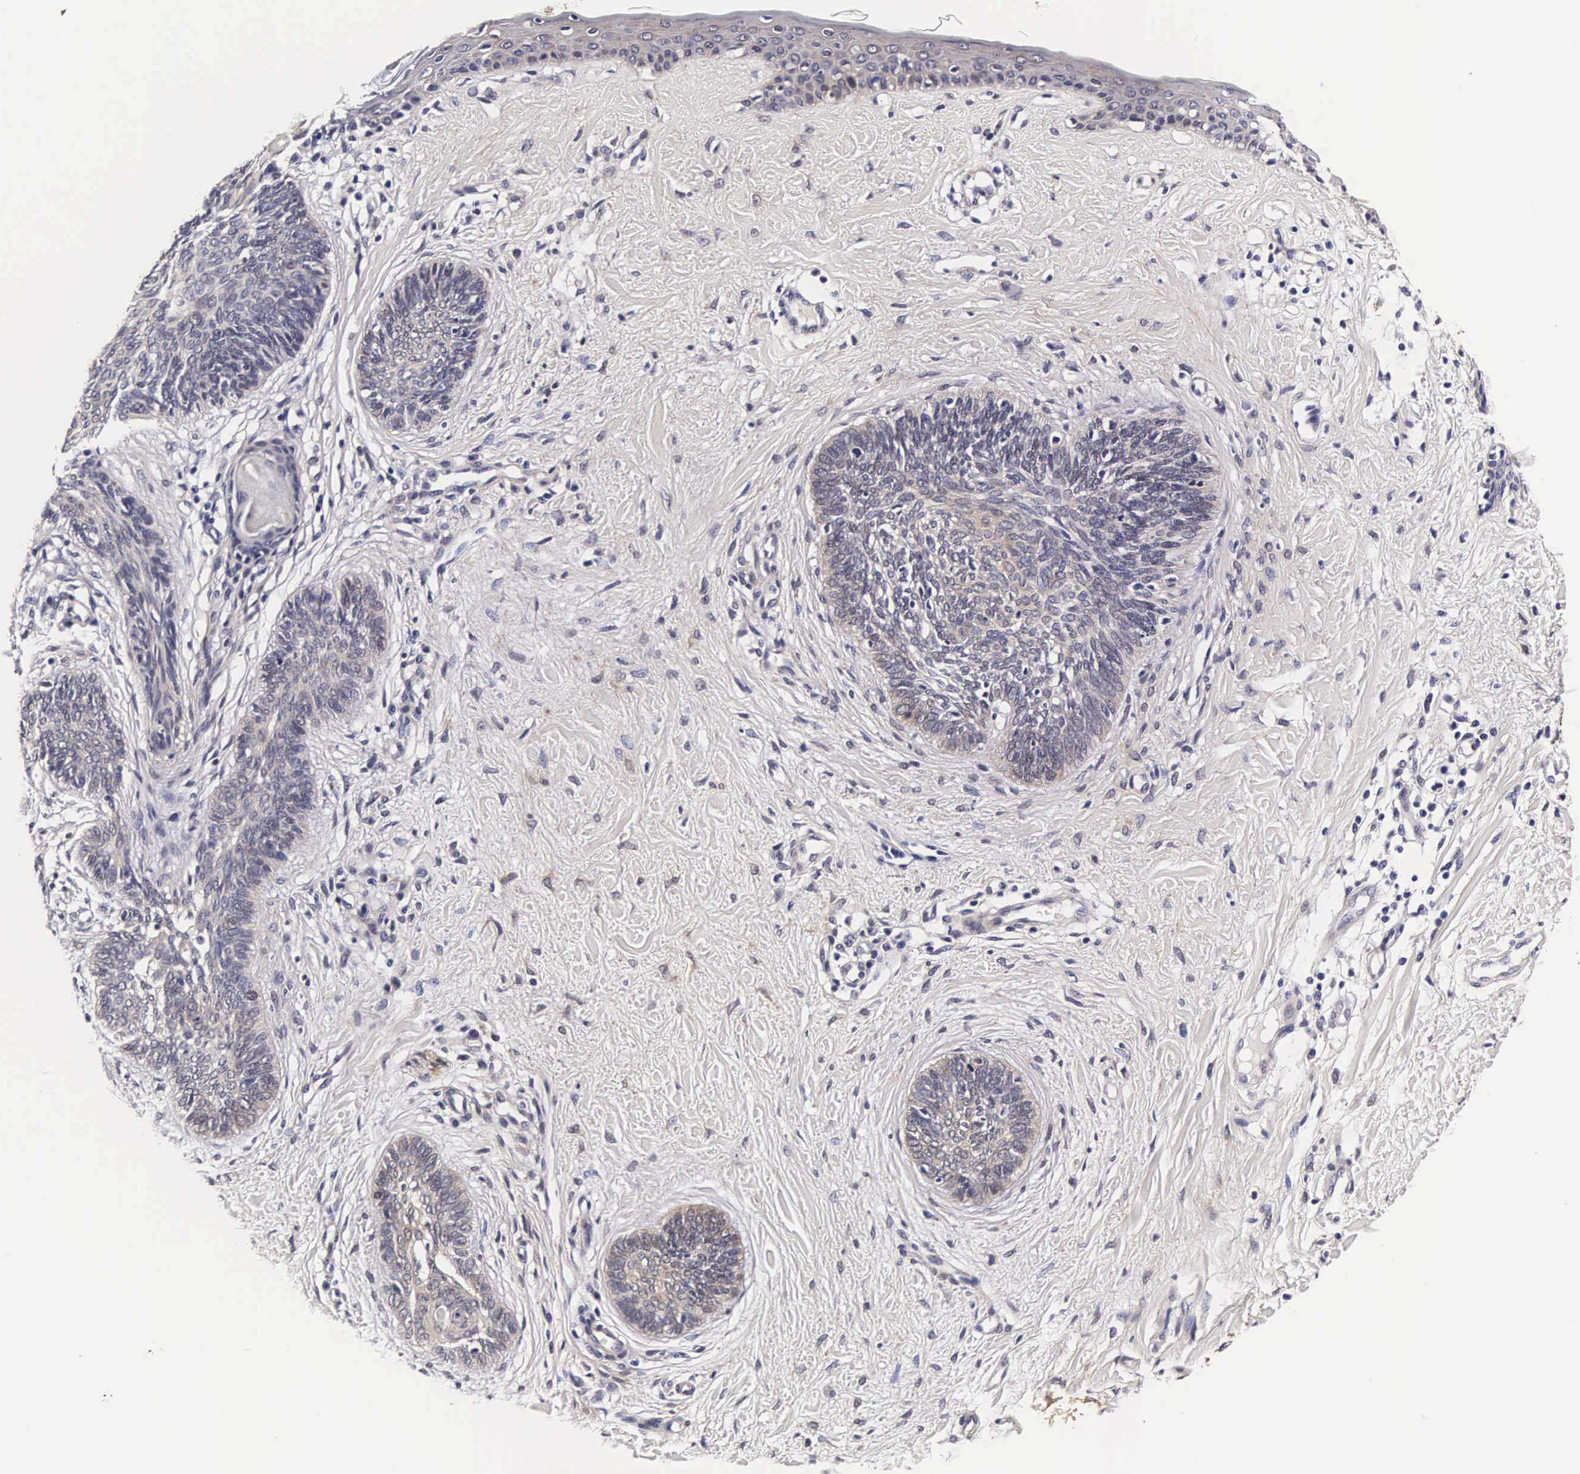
{"staining": {"intensity": "weak", "quantity": "<25%", "location": "cytoplasmic/membranous,nuclear"}, "tissue": "skin cancer", "cell_type": "Tumor cells", "image_type": "cancer", "snomed": [{"axis": "morphology", "description": "Basal cell carcinoma"}, {"axis": "topography", "description": "Skin"}], "caption": "Immunohistochemistry (IHC) image of skin cancer stained for a protein (brown), which displays no expression in tumor cells. (DAB IHC, high magnification).", "gene": "TECPR2", "patient": {"sex": "female", "age": 81}}